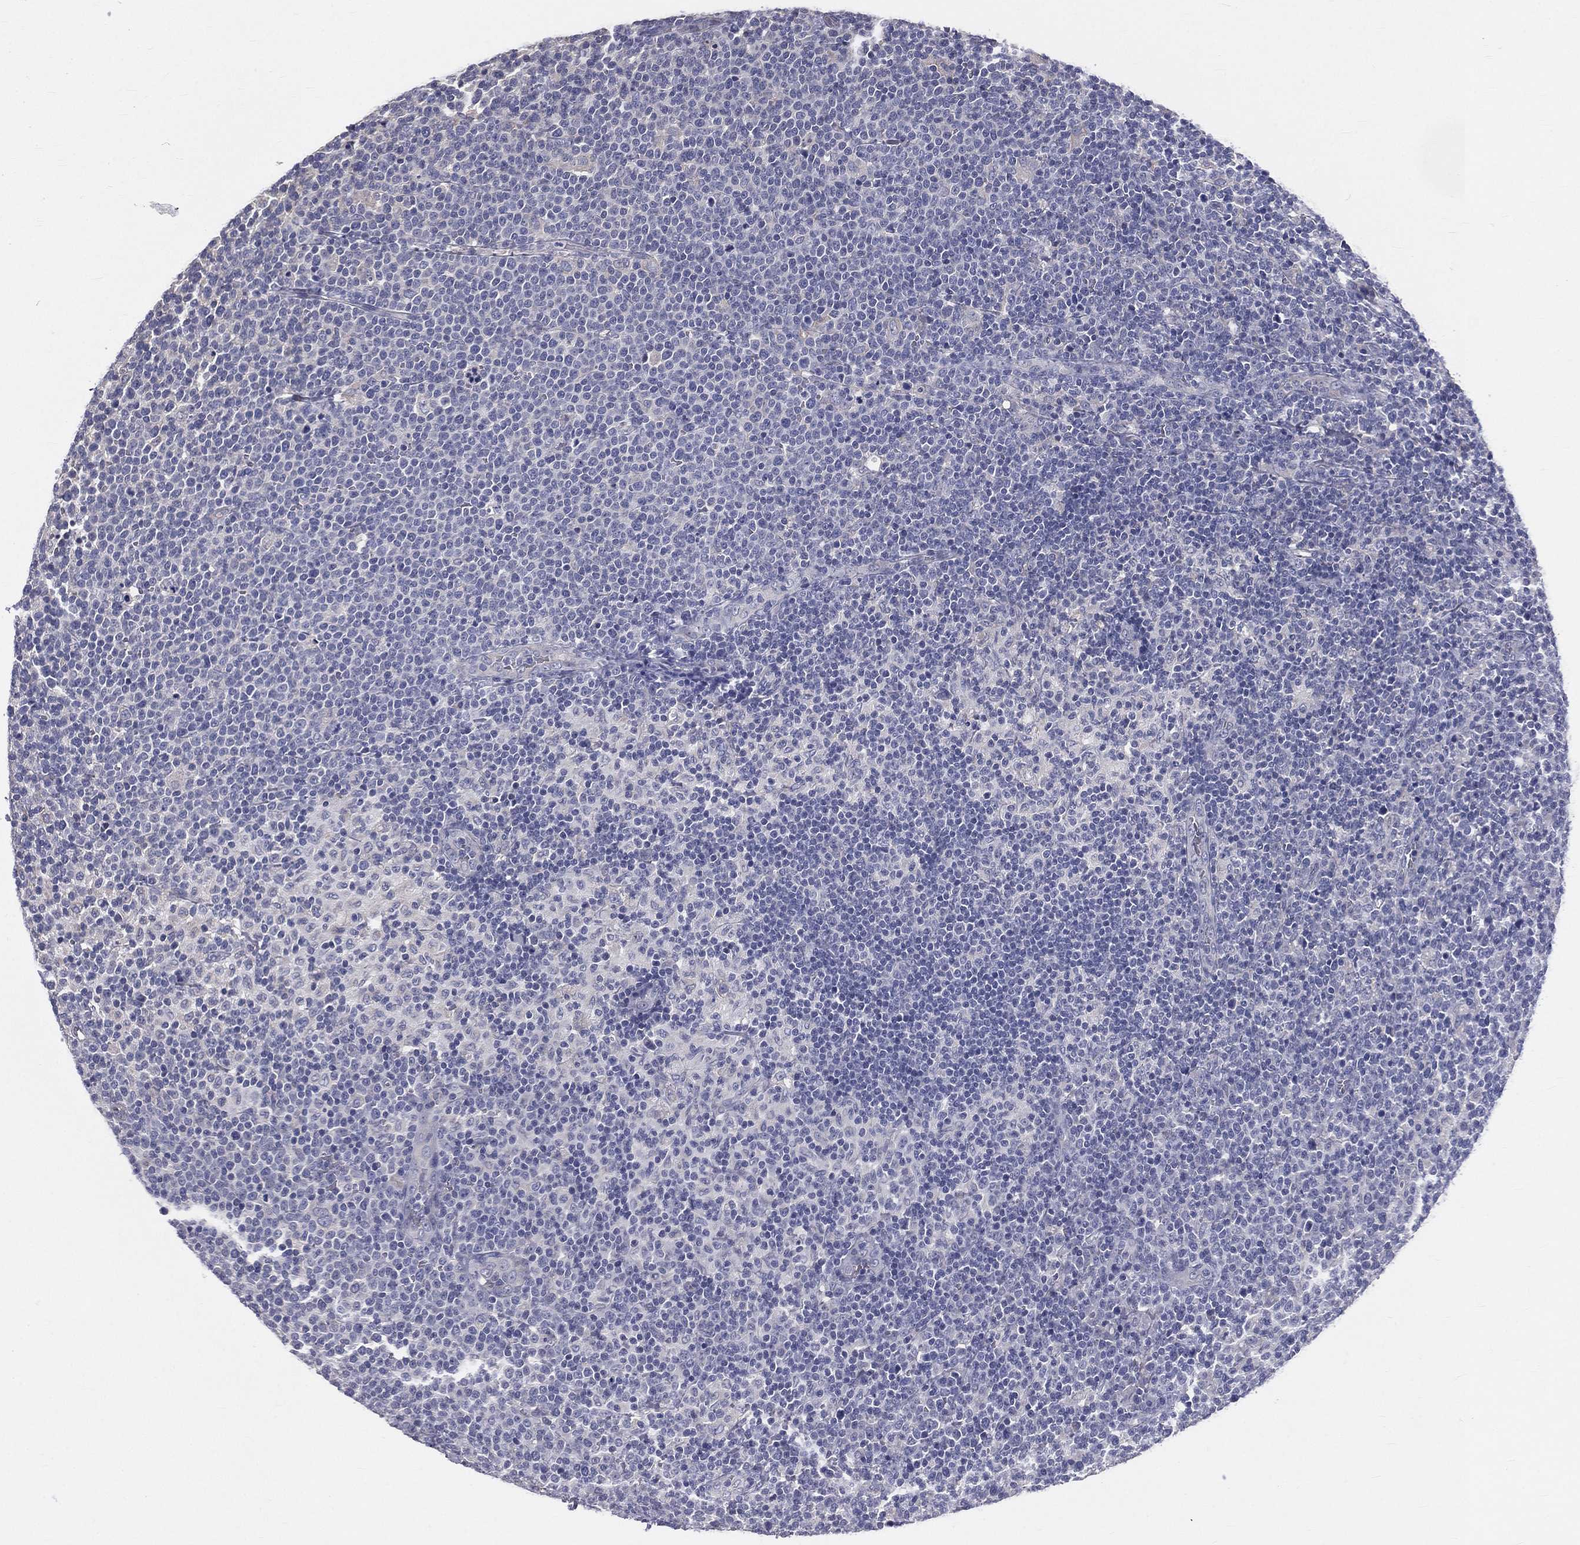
{"staining": {"intensity": "negative", "quantity": "none", "location": "none"}, "tissue": "lymphoma", "cell_type": "Tumor cells", "image_type": "cancer", "snomed": [{"axis": "morphology", "description": "Malignant lymphoma, non-Hodgkin's type, High grade"}, {"axis": "topography", "description": "Lymph node"}], "caption": "Tumor cells are negative for protein expression in human lymphoma.", "gene": "MUC13", "patient": {"sex": "male", "age": 61}}